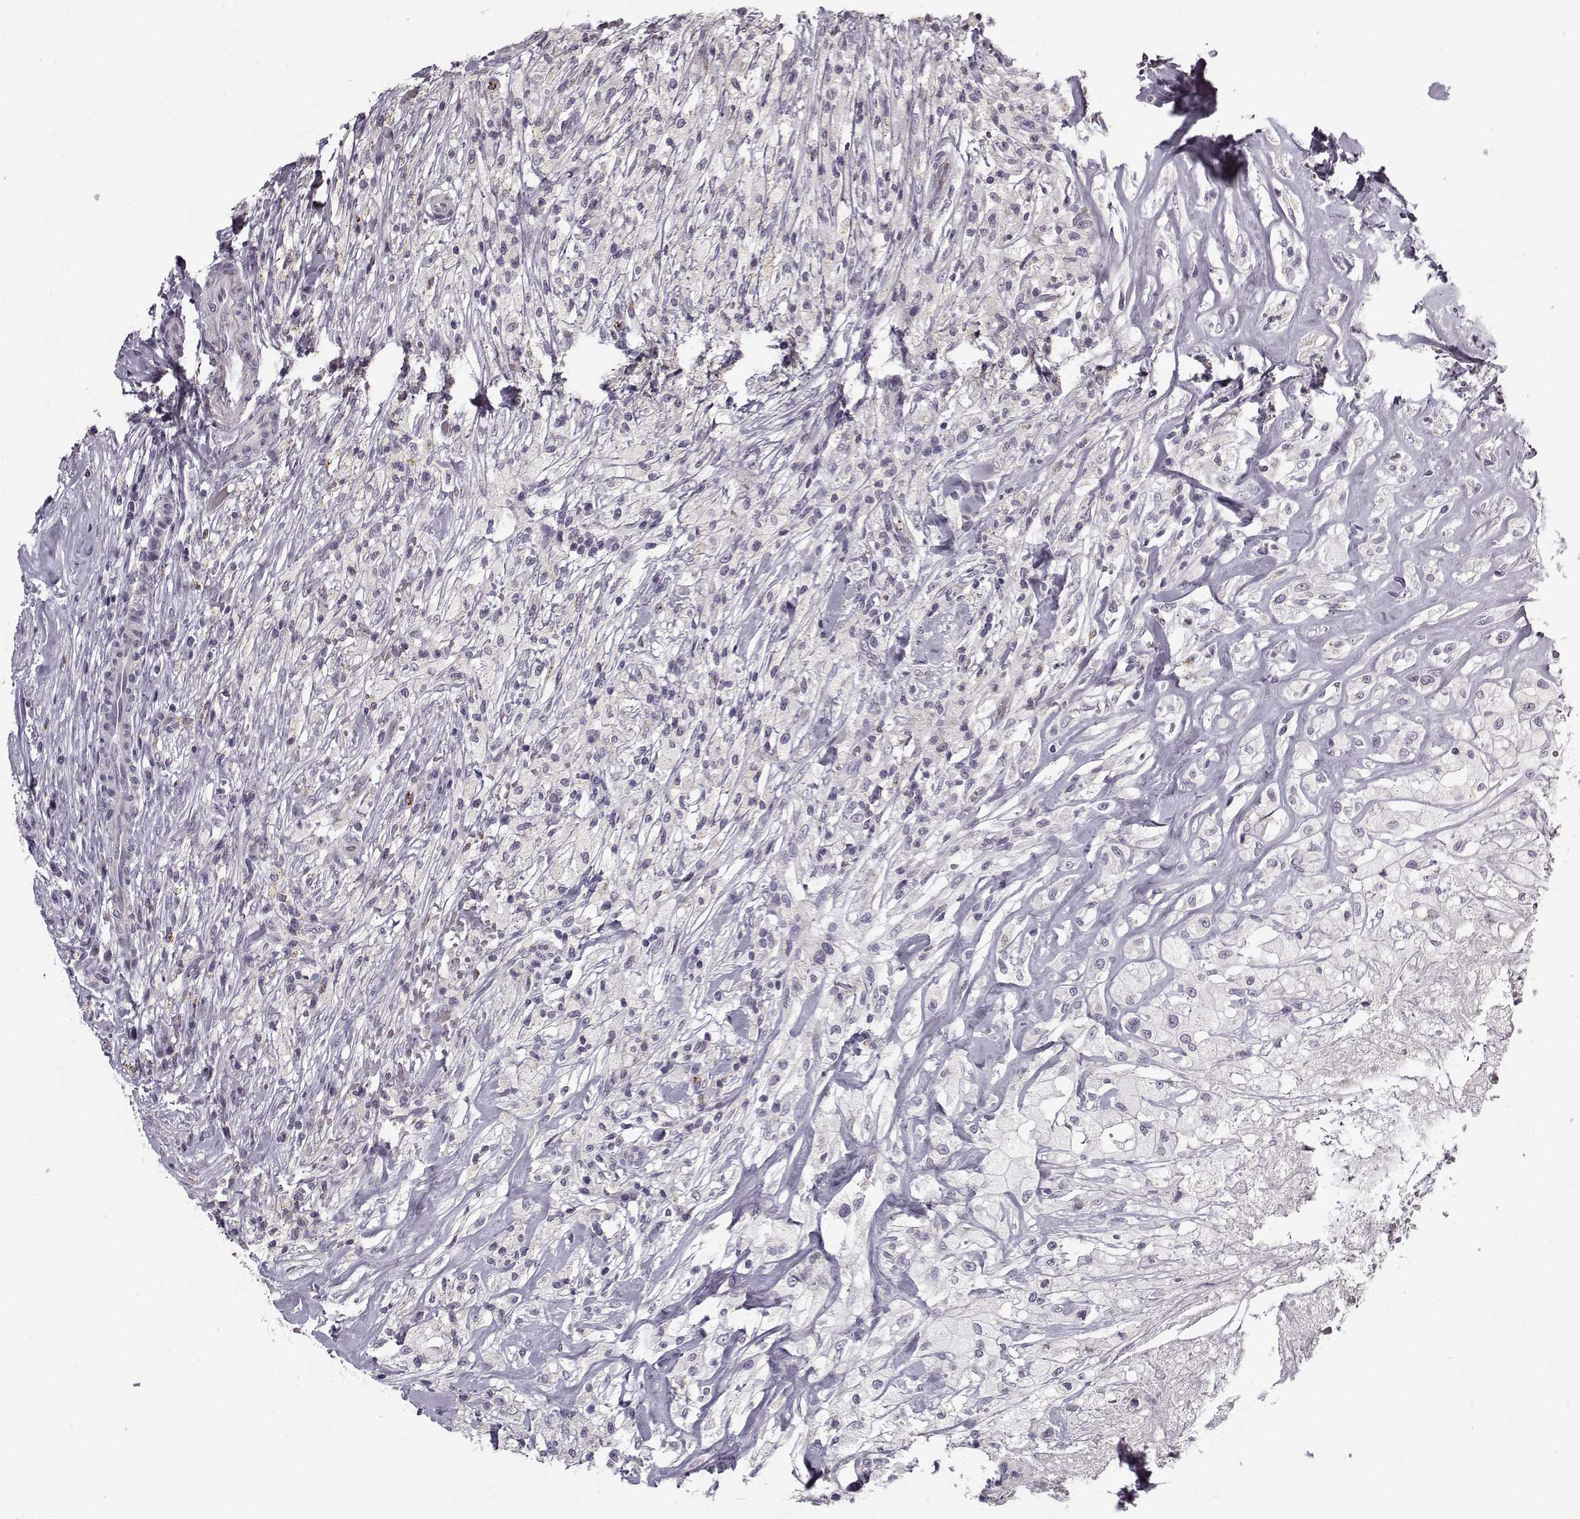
{"staining": {"intensity": "negative", "quantity": "none", "location": "none"}, "tissue": "testis cancer", "cell_type": "Tumor cells", "image_type": "cancer", "snomed": [{"axis": "morphology", "description": "Necrosis, NOS"}, {"axis": "morphology", "description": "Carcinoma, Embryonal, NOS"}, {"axis": "topography", "description": "Testis"}], "caption": "Protein analysis of testis embryonal carcinoma shows no significant expression in tumor cells. (Brightfield microscopy of DAB (3,3'-diaminobenzidine) immunohistochemistry (IHC) at high magnification).", "gene": "SNCA", "patient": {"sex": "male", "age": 19}}